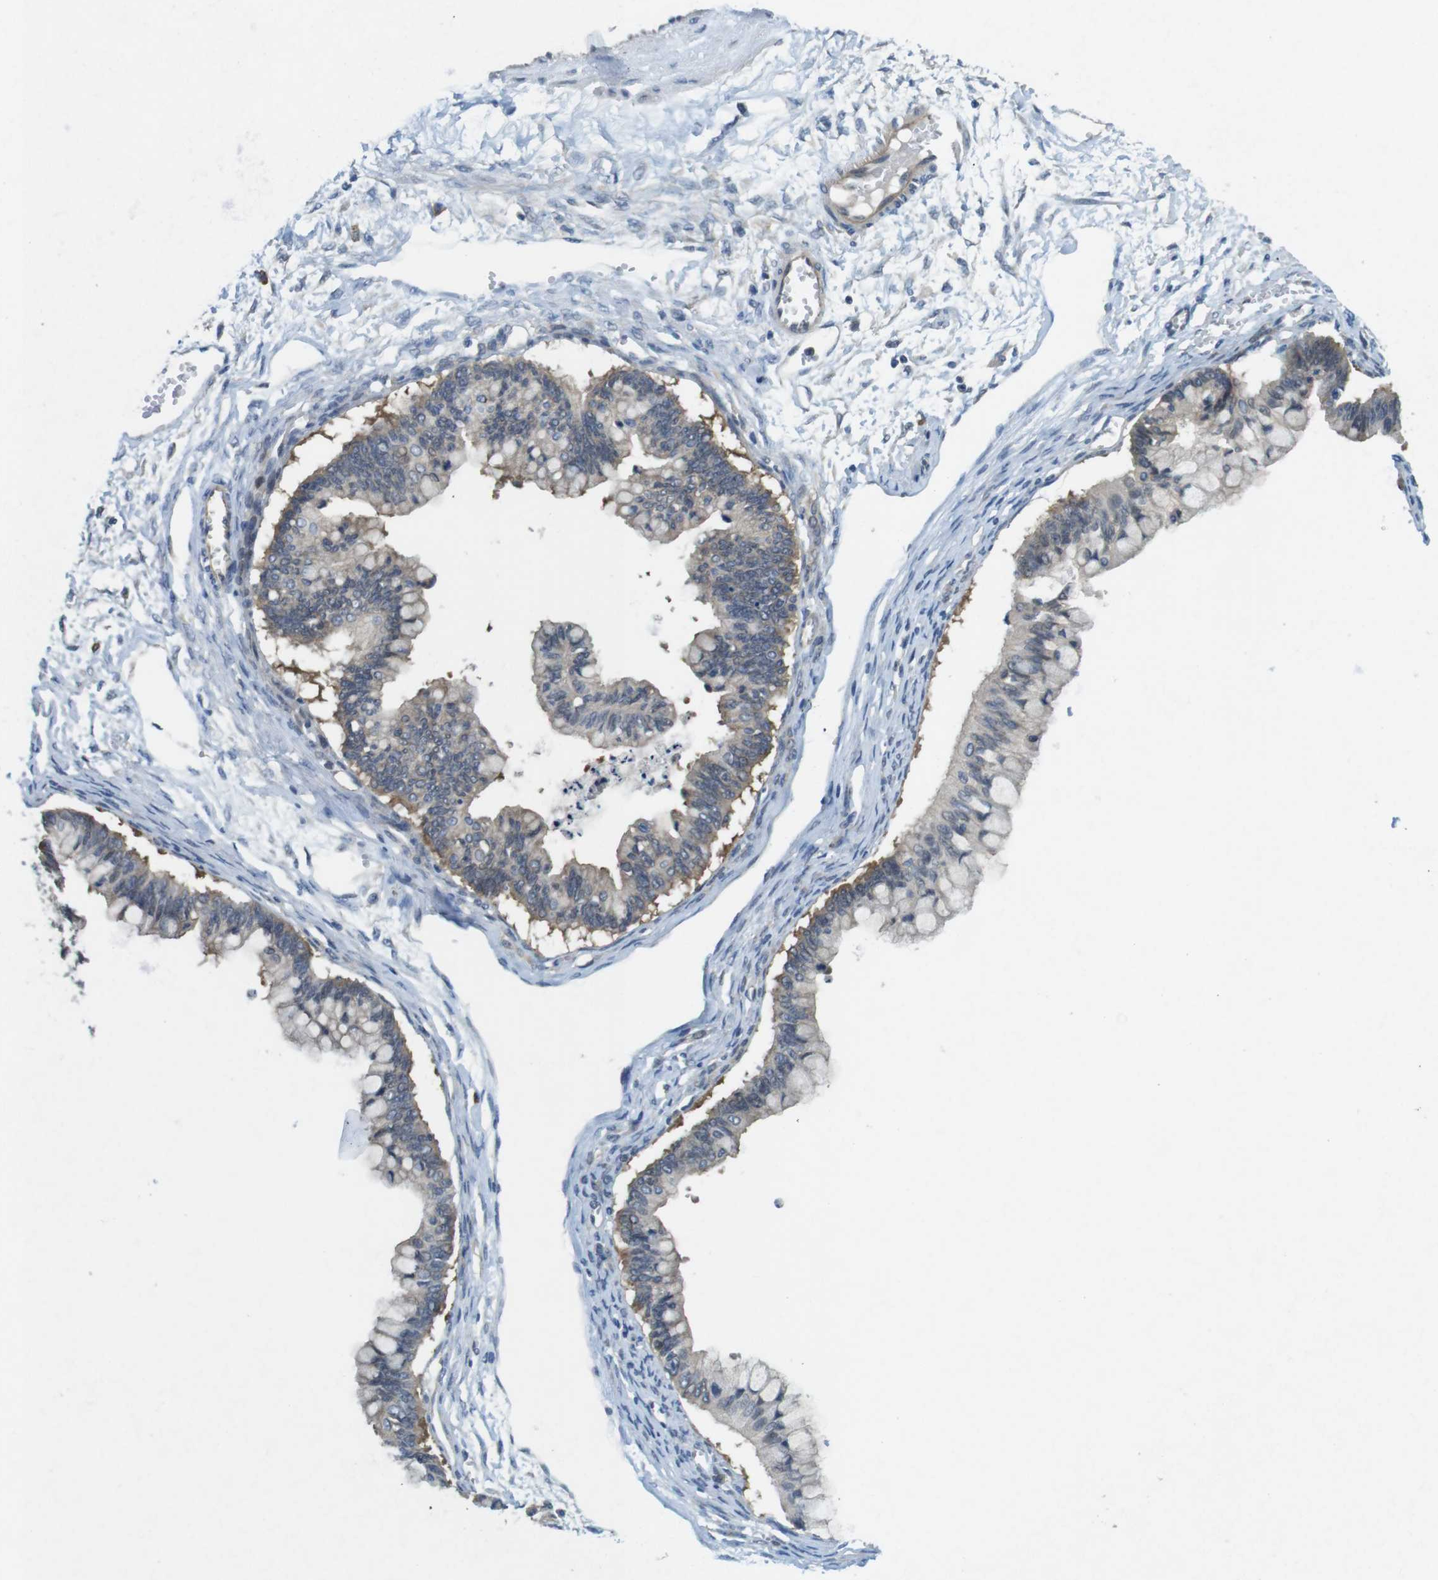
{"staining": {"intensity": "weak", "quantity": "<25%", "location": "cytoplasmic/membranous"}, "tissue": "ovarian cancer", "cell_type": "Tumor cells", "image_type": "cancer", "snomed": [{"axis": "morphology", "description": "Cystadenocarcinoma, mucinous, NOS"}, {"axis": "topography", "description": "Ovary"}], "caption": "DAB immunohistochemical staining of ovarian cancer shows no significant staining in tumor cells.", "gene": "SUGT1", "patient": {"sex": "female", "age": 57}}